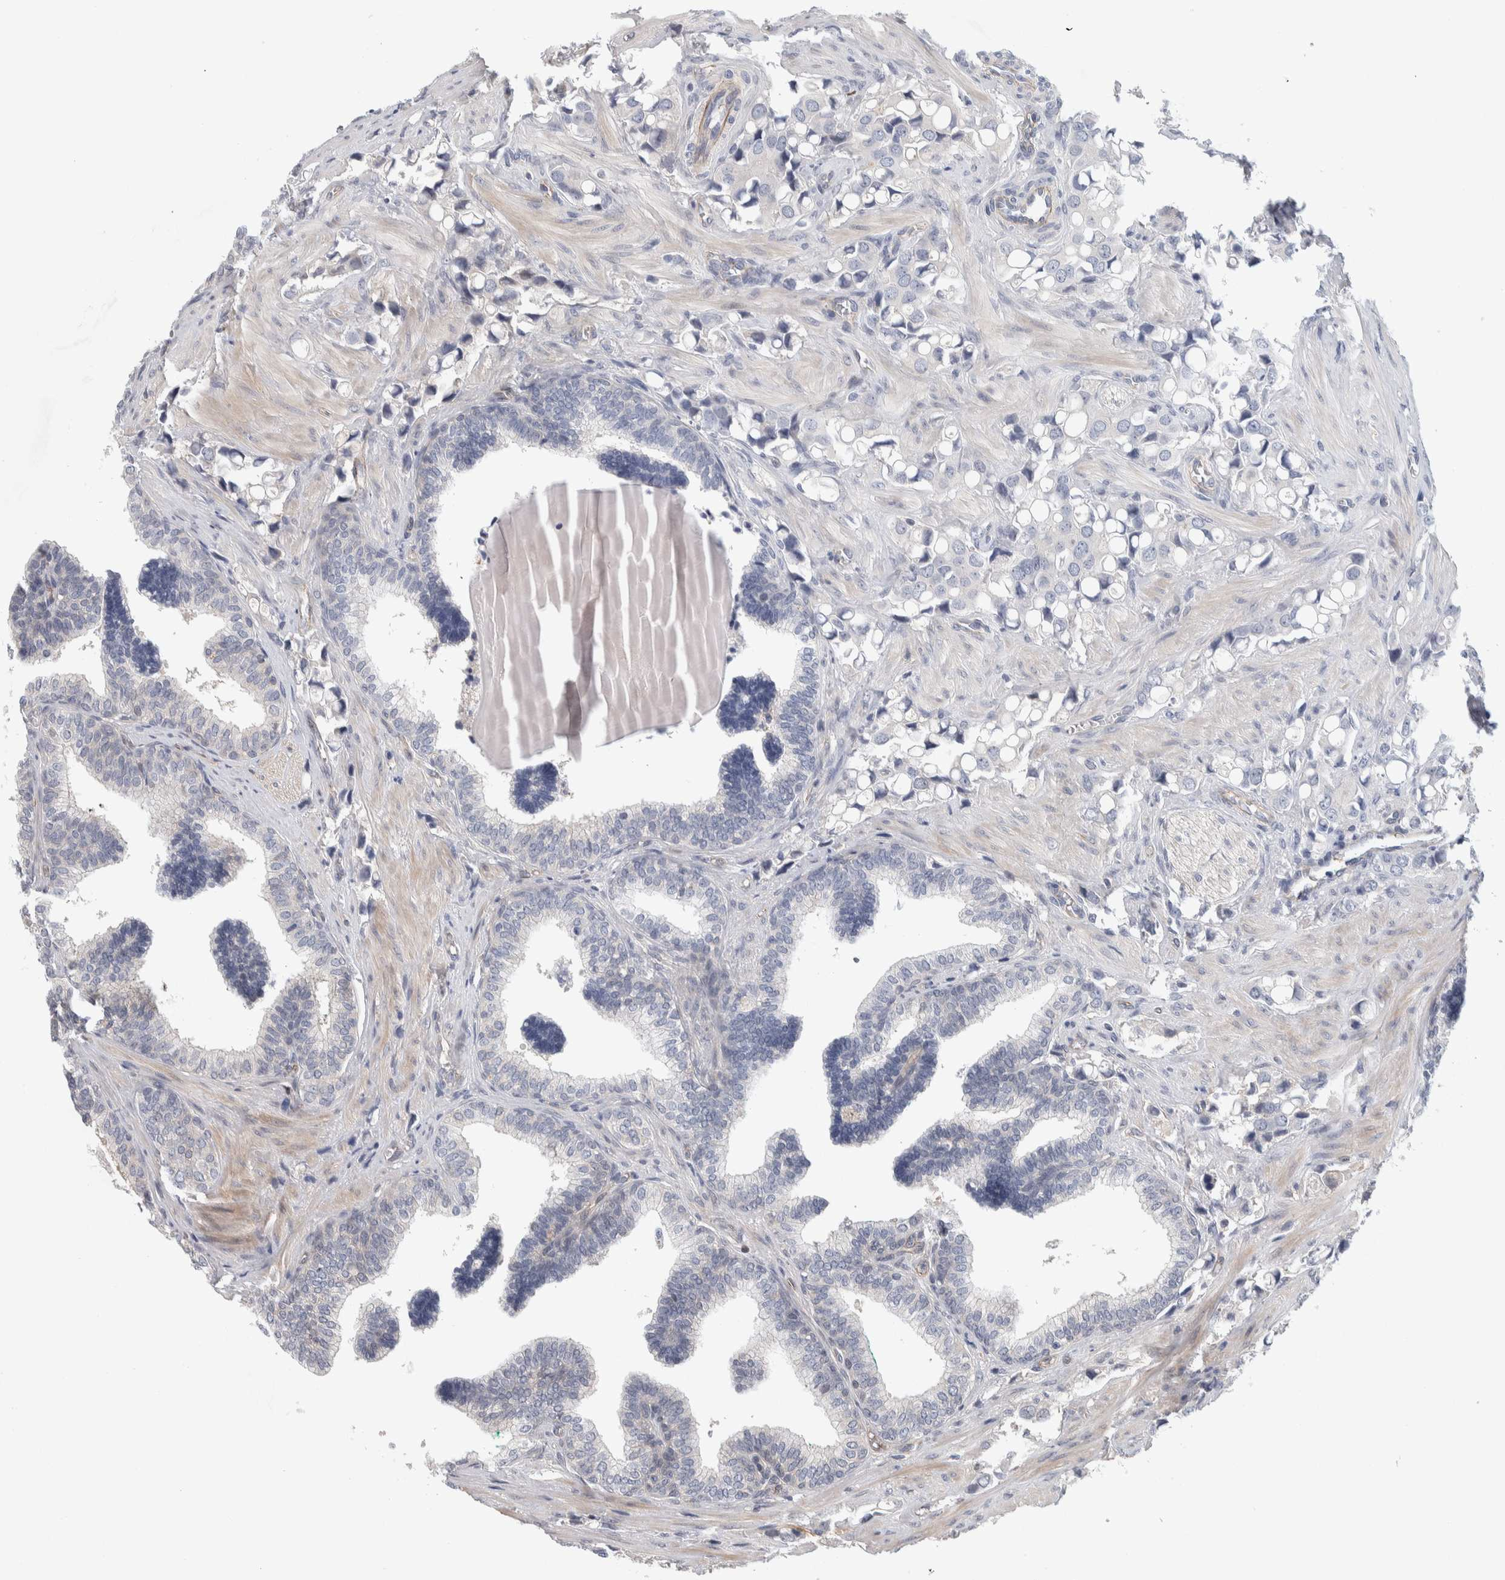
{"staining": {"intensity": "negative", "quantity": "none", "location": "none"}, "tissue": "prostate cancer", "cell_type": "Tumor cells", "image_type": "cancer", "snomed": [{"axis": "morphology", "description": "Adenocarcinoma, High grade"}, {"axis": "topography", "description": "Prostate"}], "caption": "This photomicrograph is of prostate cancer stained with immunohistochemistry to label a protein in brown with the nuclei are counter-stained blue. There is no positivity in tumor cells.", "gene": "ZNF862", "patient": {"sex": "male", "age": 52}}